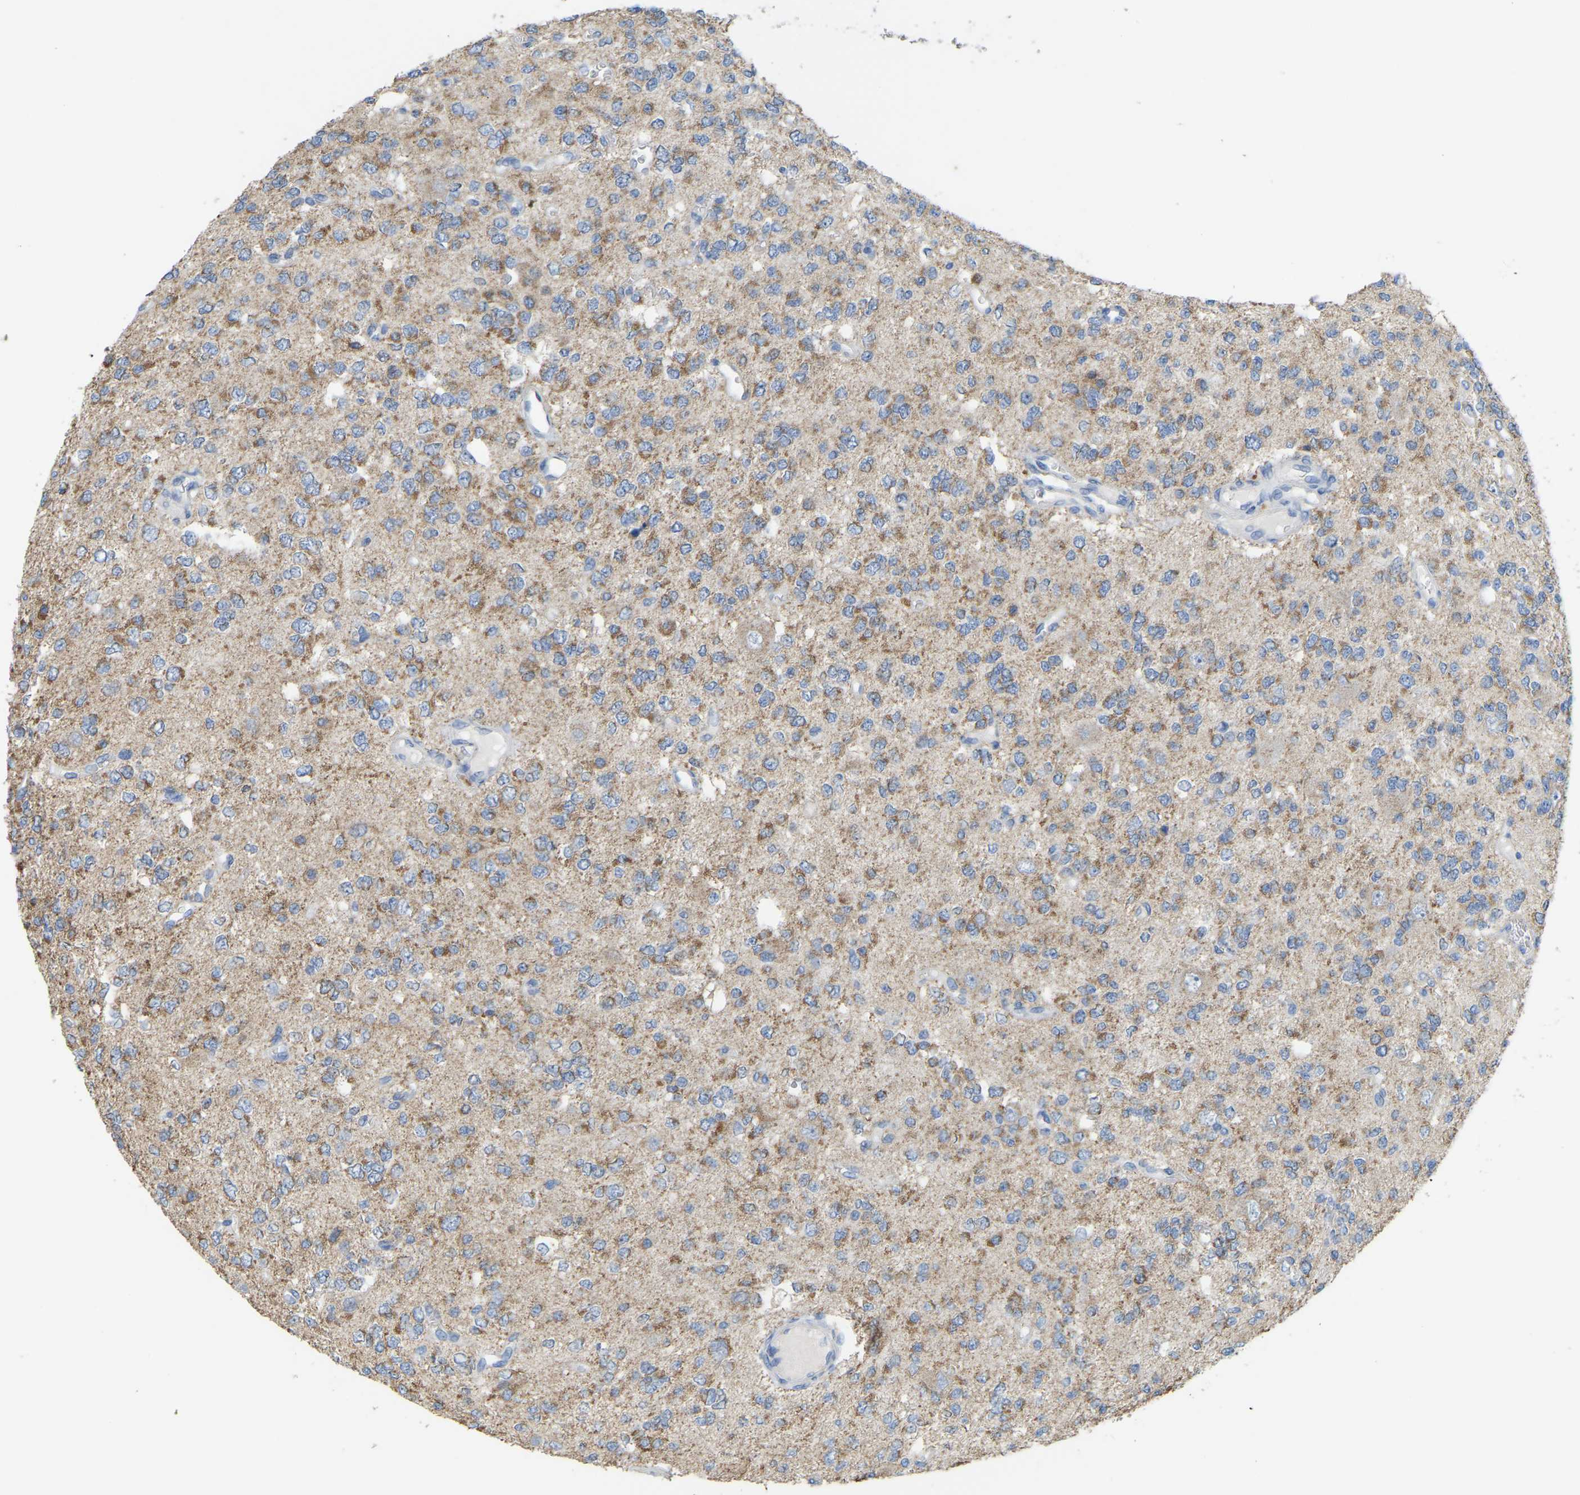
{"staining": {"intensity": "moderate", "quantity": ">75%", "location": "cytoplasmic/membranous"}, "tissue": "glioma", "cell_type": "Tumor cells", "image_type": "cancer", "snomed": [{"axis": "morphology", "description": "Glioma, malignant, Low grade"}, {"axis": "topography", "description": "Brain"}], "caption": "This histopathology image reveals malignant low-grade glioma stained with immunohistochemistry (IHC) to label a protein in brown. The cytoplasmic/membranous of tumor cells show moderate positivity for the protein. Nuclei are counter-stained blue.", "gene": "SERPINB5", "patient": {"sex": "male", "age": 38}}